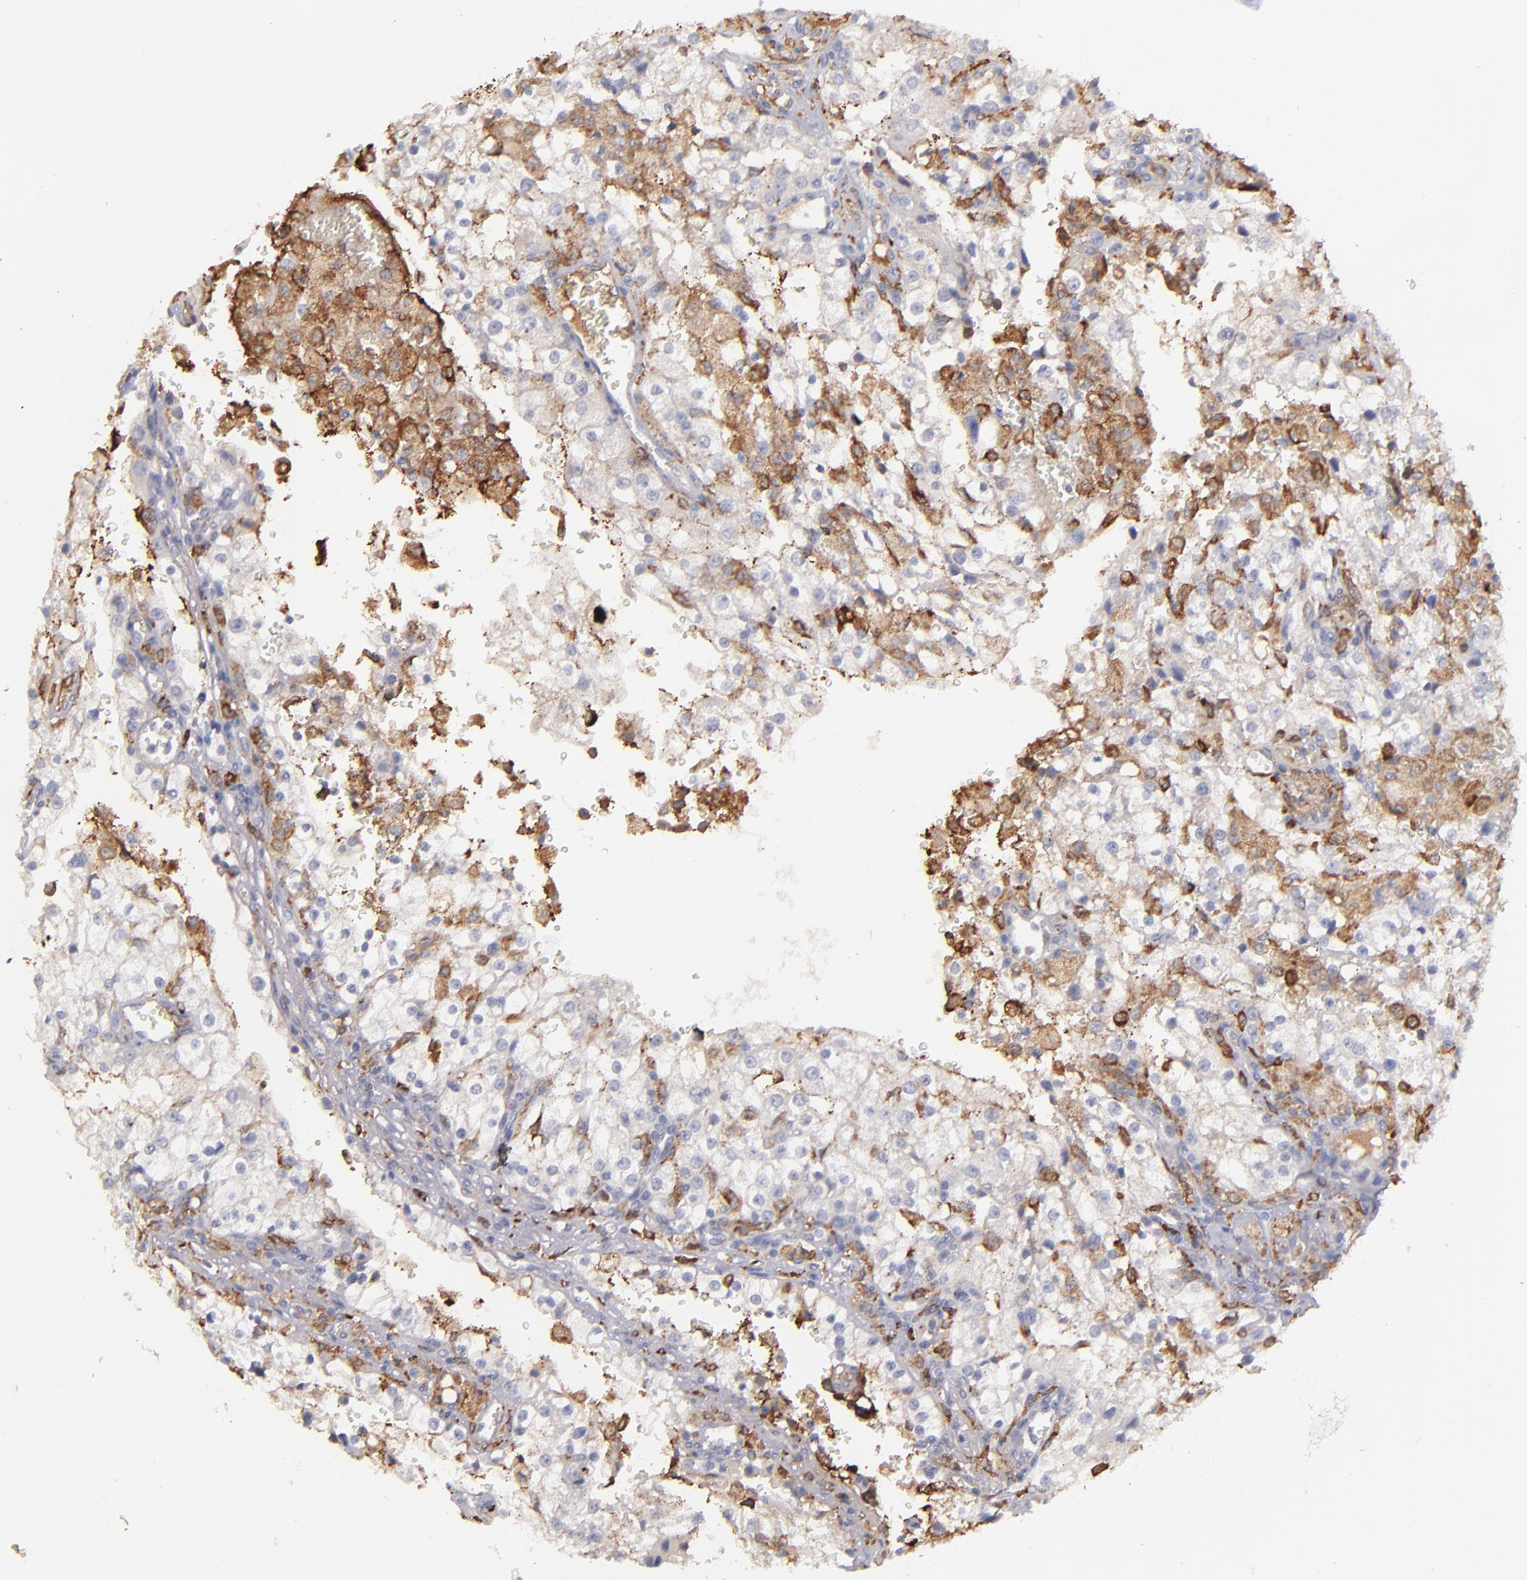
{"staining": {"intensity": "weak", "quantity": "<25%", "location": "cytoplasmic/membranous"}, "tissue": "renal cancer", "cell_type": "Tumor cells", "image_type": "cancer", "snomed": [{"axis": "morphology", "description": "Adenocarcinoma, NOS"}, {"axis": "topography", "description": "Kidney"}], "caption": "A high-resolution histopathology image shows immunohistochemistry (IHC) staining of adenocarcinoma (renal), which demonstrates no significant expression in tumor cells.", "gene": "C1QA", "patient": {"sex": "female", "age": 74}}